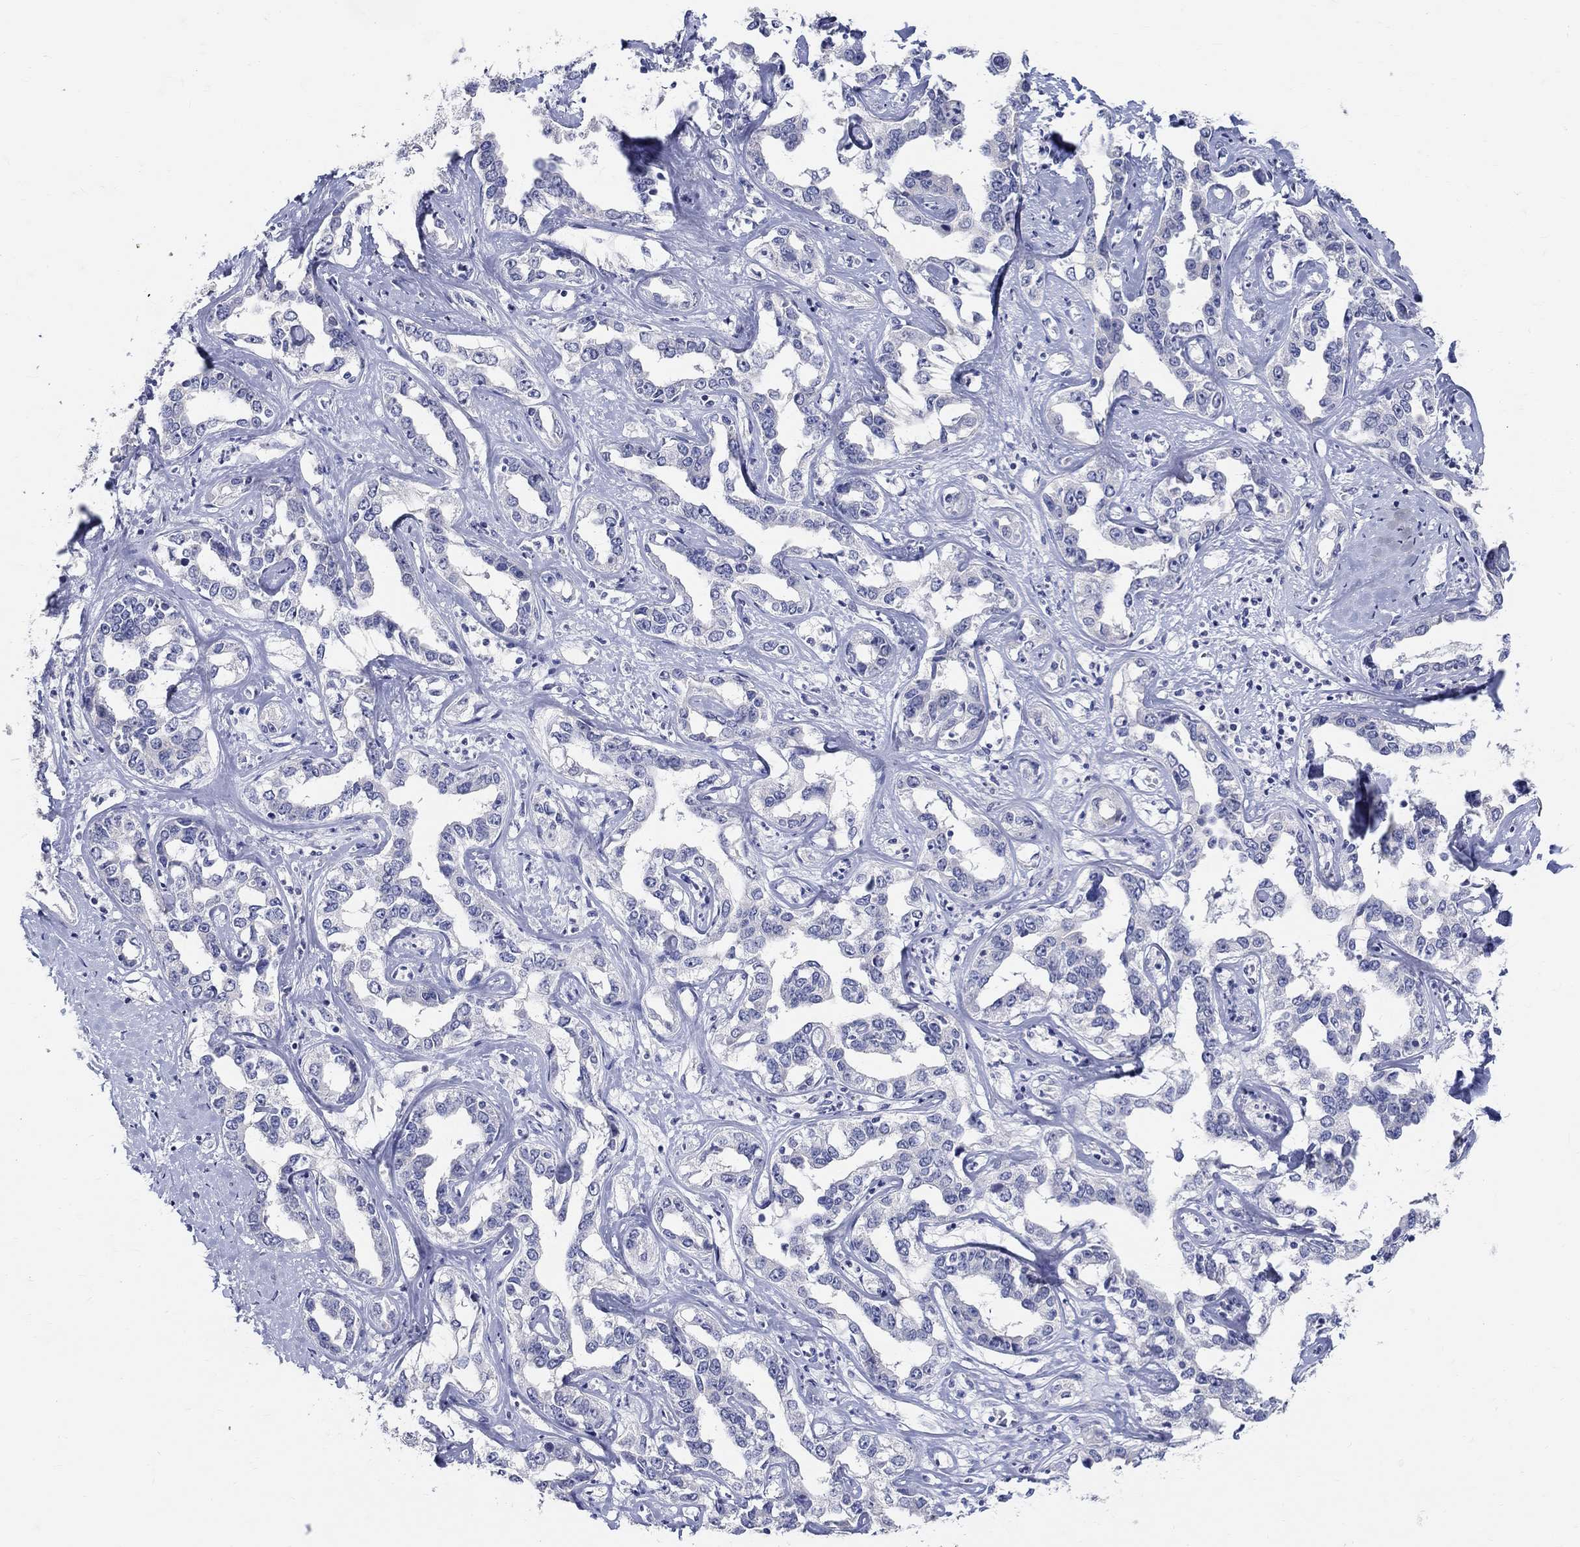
{"staining": {"intensity": "negative", "quantity": "none", "location": "none"}, "tissue": "liver cancer", "cell_type": "Tumor cells", "image_type": "cancer", "snomed": [{"axis": "morphology", "description": "Cholangiocarcinoma"}, {"axis": "topography", "description": "Liver"}], "caption": "Human cholangiocarcinoma (liver) stained for a protein using immunohistochemistry (IHC) displays no staining in tumor cells.", "gene": "SOX2", "patient": {"sex": "male", "age": 59}}